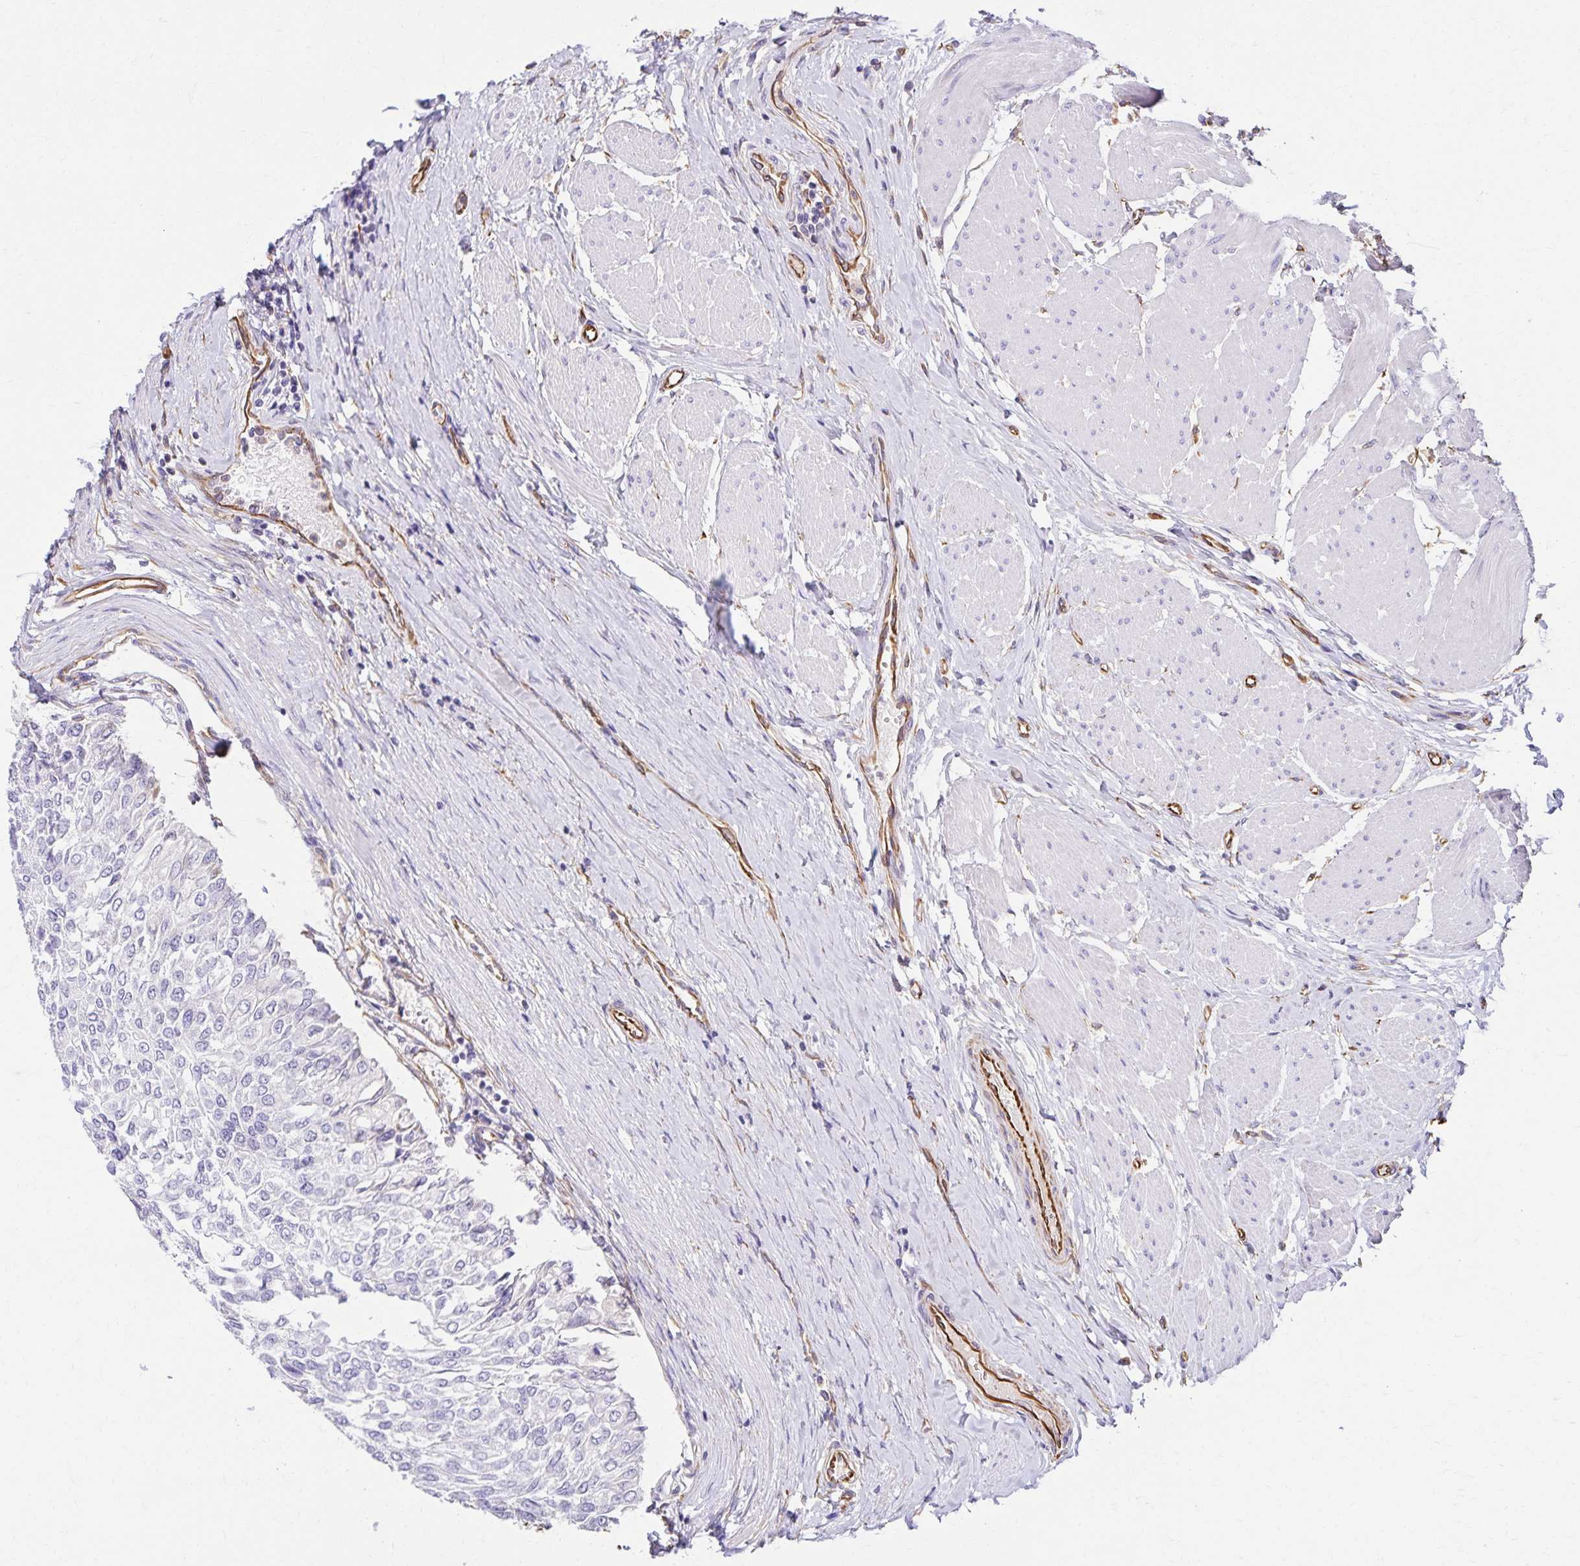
{"staining": {"intensity": "negative", "quantity": "none", "location": "none"}, "tissue": "urothelial cancer", "cell_type": "Tumor cells", "image_type": "cancer", "snomed": [{"axis": "morphology", "description": "Urothelial carcinoma, NOS"}, {"axis": "topography", "description": "Urinary bladder"}], "caption": "This is an immunohistochemistry (IHC) photomicrograph of human urothelial cancer. There is no positivity in tumor cells.", "gene": "TRPV6", "patient": {"sex": "male", "age": 67}}